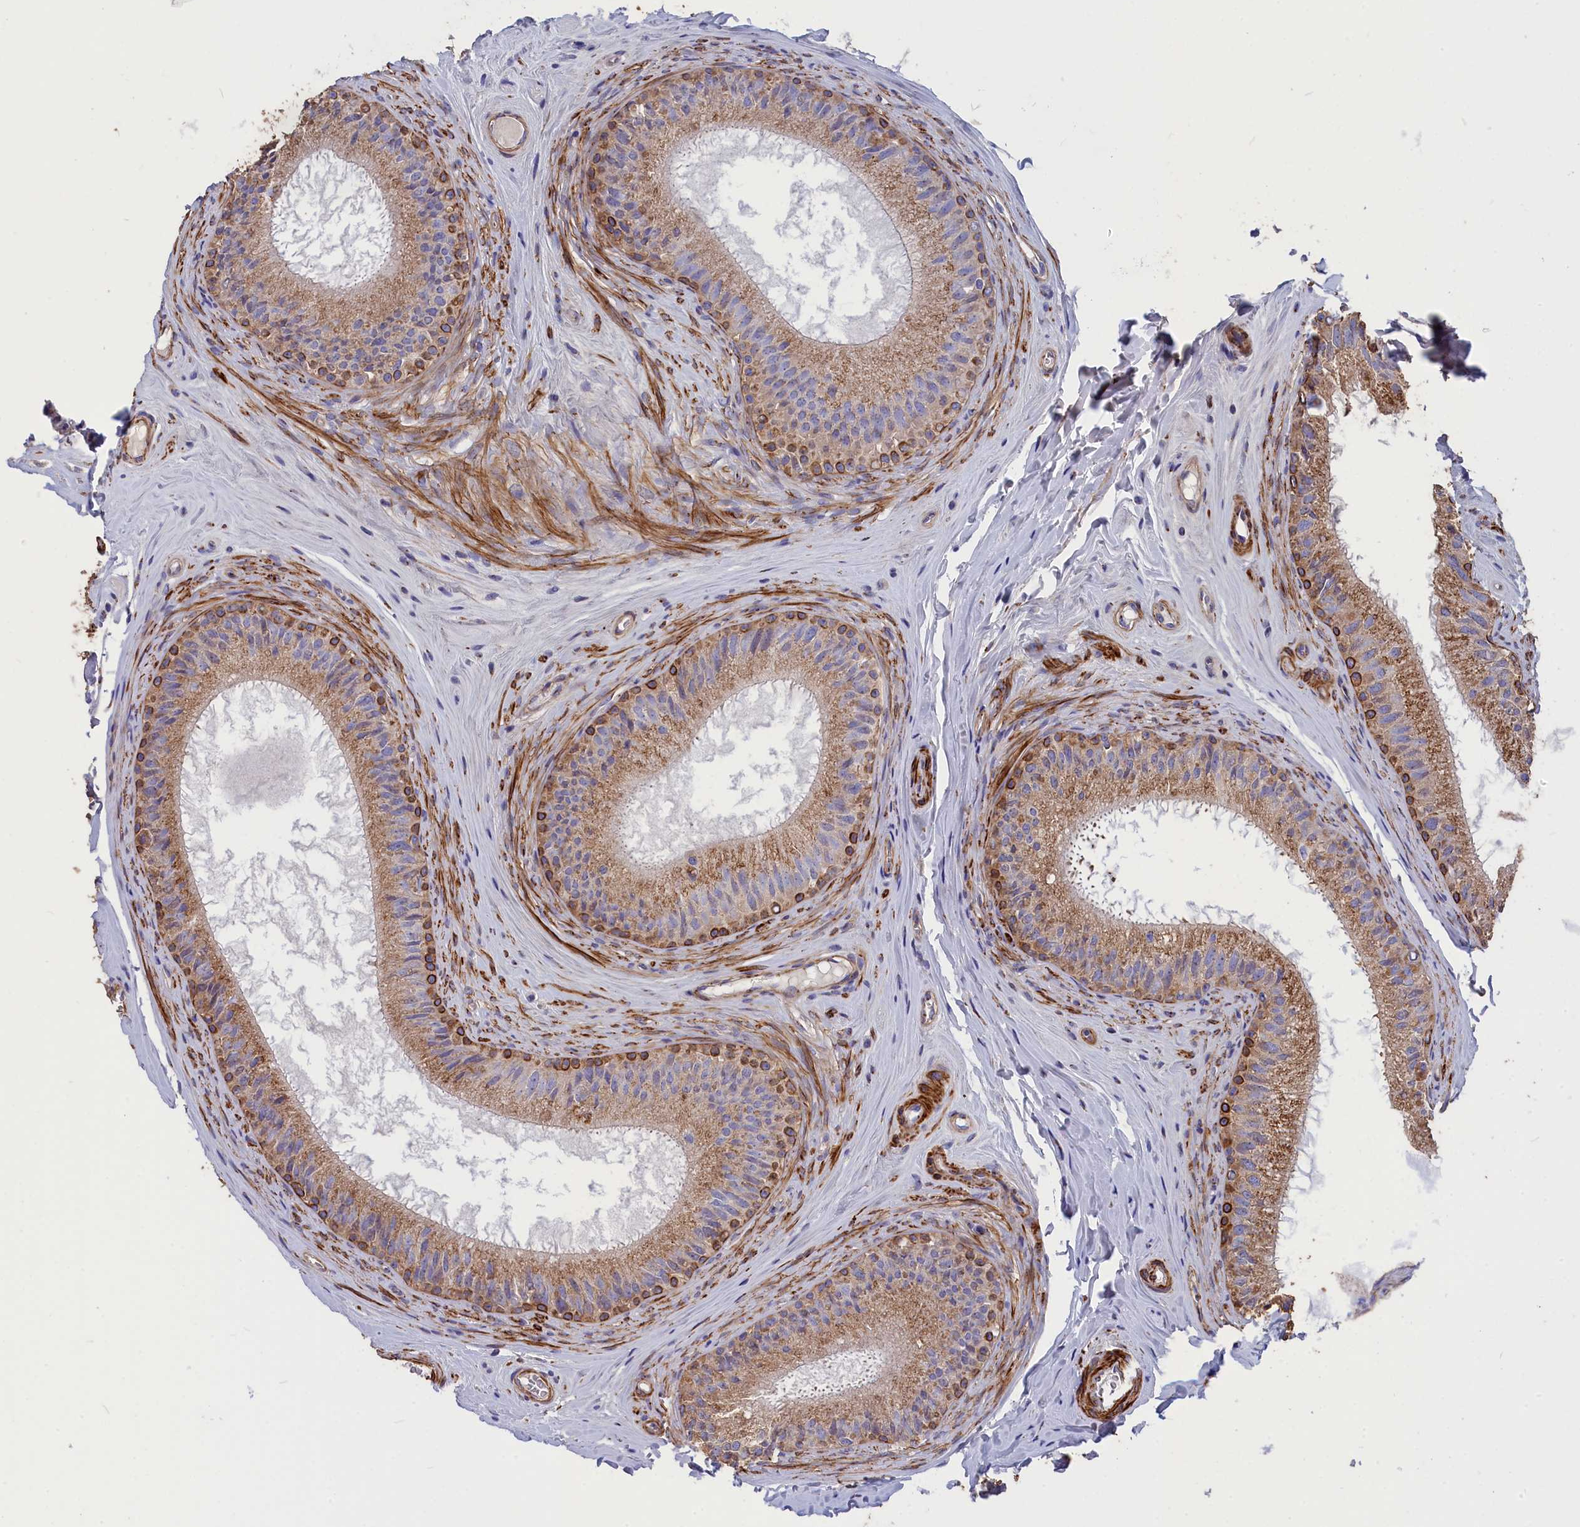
{"staining": {"intensity": "strong", "quantity": "25%-75%", "location": "cytoplasmic/membranous"}, "tissue": "epididymis", "cell_type": "Glandular cells", "image_type": "normal", "snomed": [{"axis": "morphology", "description": "Normal tissue, NOS"}, {"axis": "topography", "description": "Epididymis"}], "caption": "Protein staining exhibits strong cytoplasmic/membranous positivity in about 25%-75% of glandular cells in benign epididymis. (DAB IHC with brightfield microscopy, high magnification).", "gene": "TUBGCP4", "patient": {"sex": "male", "age": 33}}